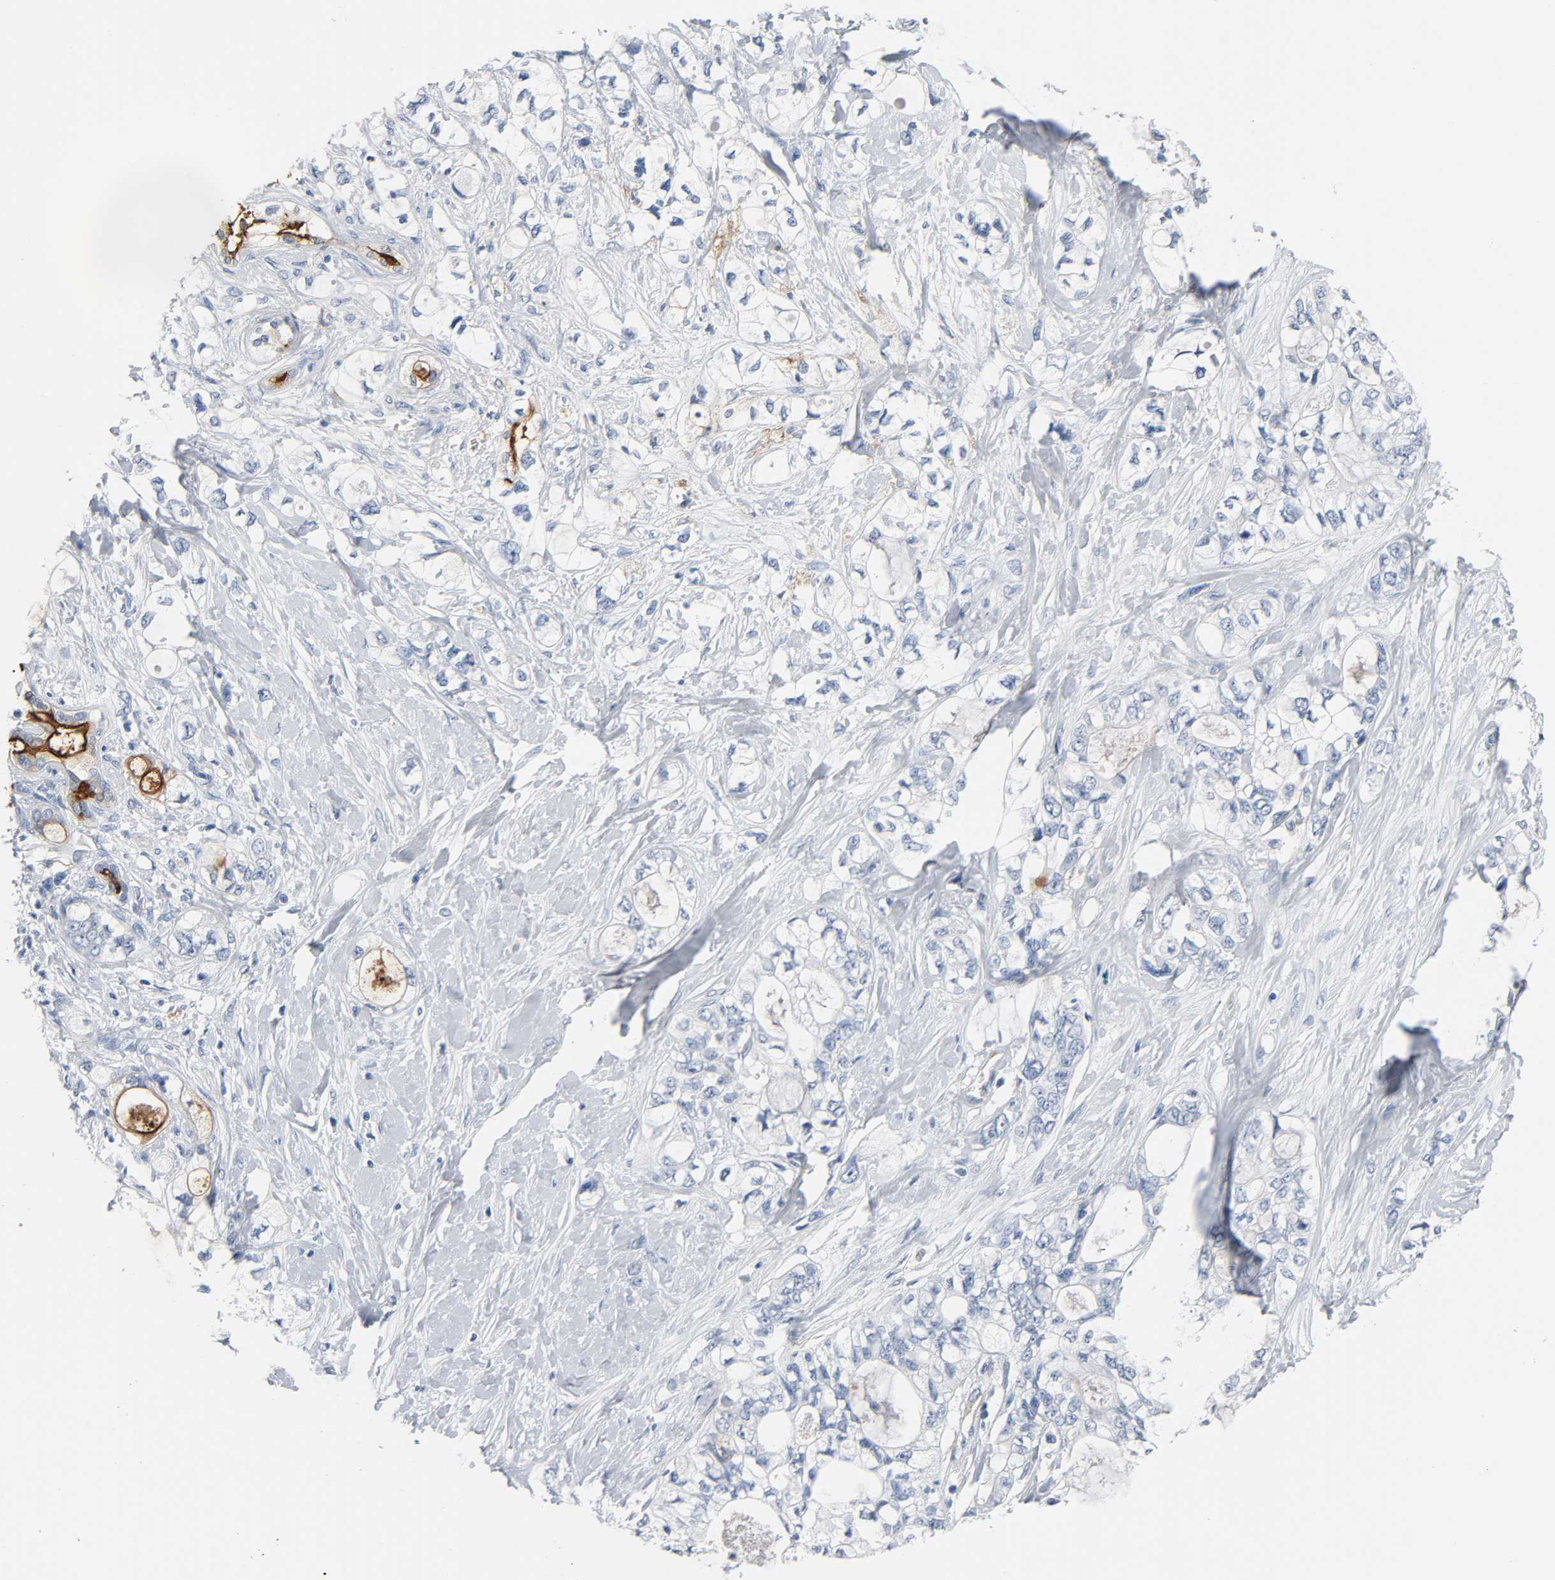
{"staining": {"intensity": "negative", "quantity": "none", "location": "none"}, "tissue": "pancreatic cancer", "cell_type": "Tumor cells", "image_type": "cancer", "snomed": [{"axis": "morphology", "description": "Adenocarcinoma, NOS"}, {"axis": "topography", "description": "Pancreas"}], "caption": "There is no significant staining in tumor cells of pancreatic cancer (adenocarcinoma). (DAB immunohistochemistry, high magnification).", "gene": "ANPEP", "patient": {"sex": "male", "age": 70}}